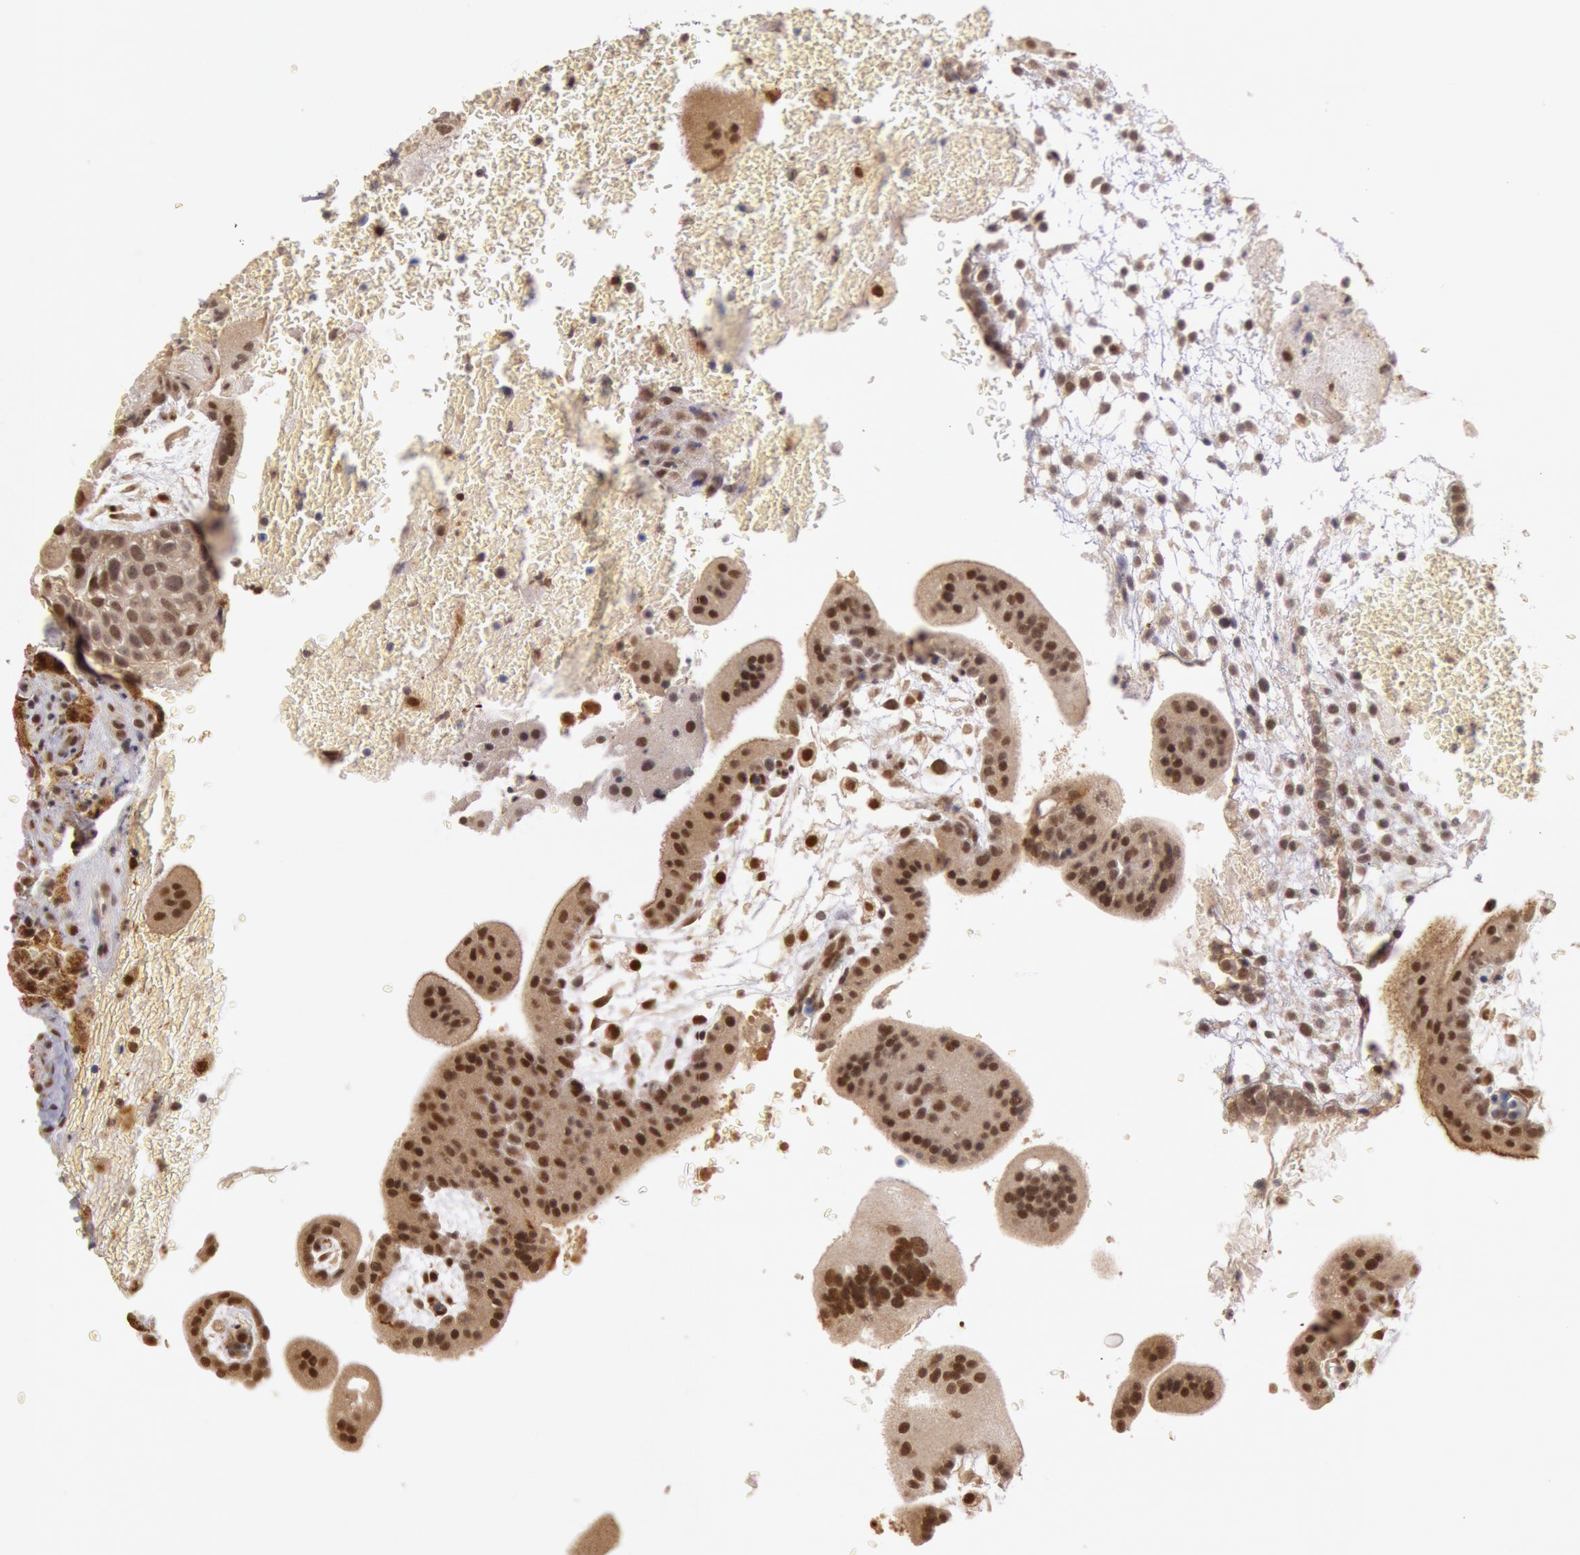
{"staining": {"intensity": "strong", "quantity": ">75%", "location": "nuclear"}, "tissue": "placenta", "cell_type": "Decidual cells", "image_type": "normal", "snomed": [{"axis": "morphology", "description": "Normal tissue, NOS"}, {"axis": "topography", "description": "Placenta"}], "caption": "Protein expression analysis of unremarkable human placenta reveals strong nuclear positivity in about >75% of decidual cells. (IHC, brightfield microscopy, high magnification).", "gene": "LIG4", "patient": {"sex": "female", "age": 35}}